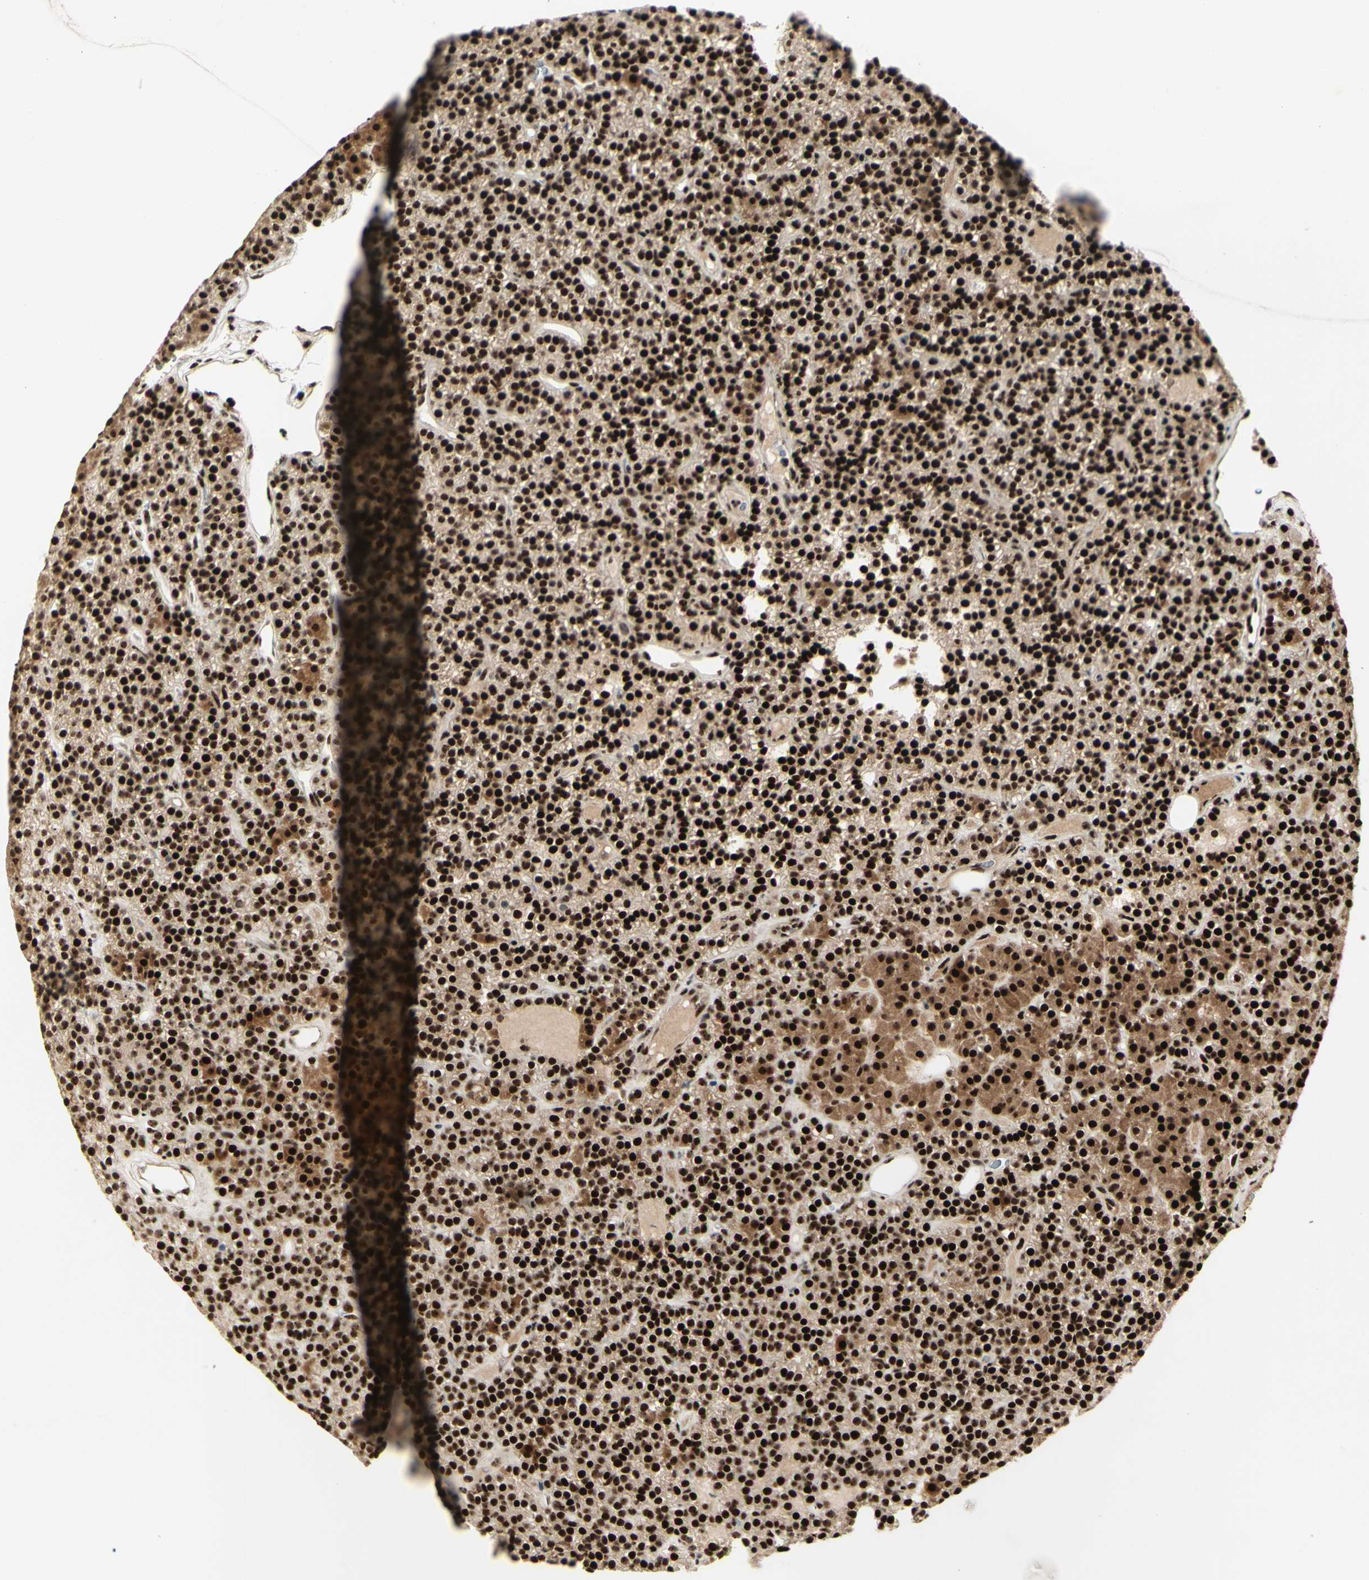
{"staining": {"intensity": "strong", "quantity": ">75%", "location": "cytoplasmic/membranous,nuclear"}, "tissue": "parathyroid gland", "cell_type": "Glandular cells", "image_type": "normal", "snomed": [{"axis": "morphology", "description": "Normal tissue, NOS"}, {"axis": "morphology", "description": "Hyperplasia, NOS"}, {"axis": "topography", "description": "Parathyroid gland"}], "caption": "Immunohistochemical staining of benign parathyroid gland shows strong cytoplasmic/membranous,nuclear protein positivity in about >75% of glandular cells. The protein is shown in brown color, while the nuclei are stained blue.", "gene": "DHX9", "patient": {"sex": "male", "age": 44}}